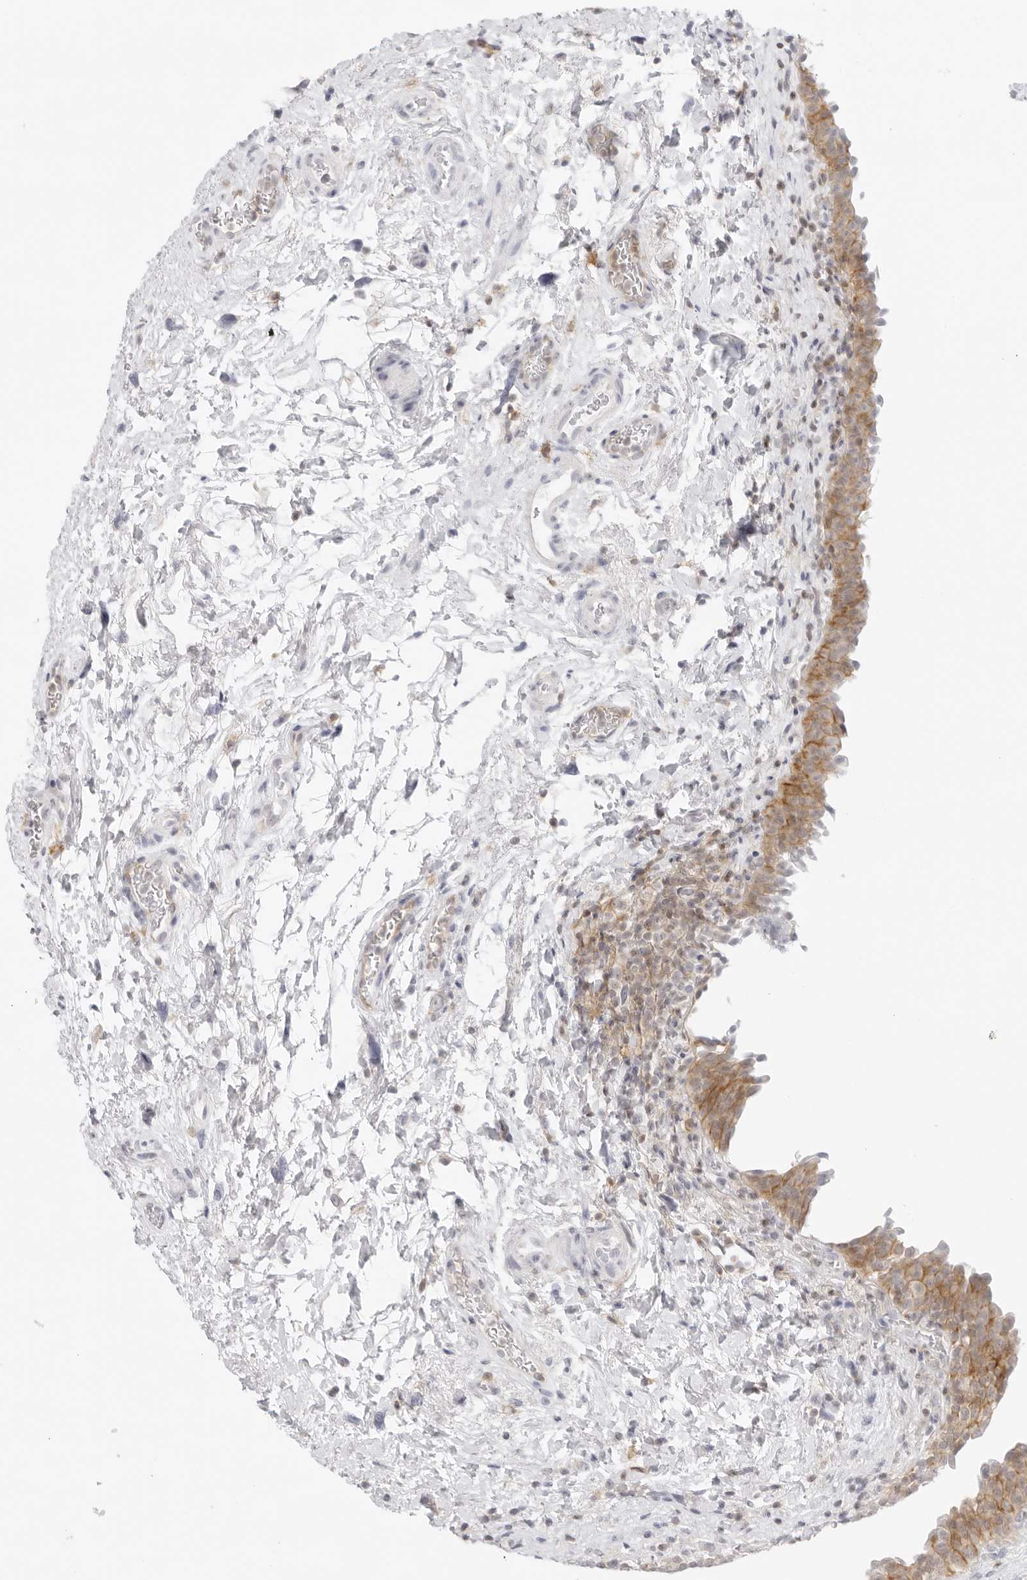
{"staining": {"intensity": "moderate", "quantity": ">75%", "location": "cytoplasmic/membranous"}, "tissue": "urinary bladder", "cell_type": "Urothelial cells", "image_type": "normal", "snomed": [{"axis": "morphology", "description": "Normal tissue, NOS"}, {"axis": "topography", "description": "Urinary bladder"}], "caption": "Protein expression analysis of normal human urinary bladder reveals moderate cytoplasmic/membranous expression in approximately >75% of urothelial cells.", "gene": "TNFRSF14", "patient": {"sex": "male", "age": 83}}